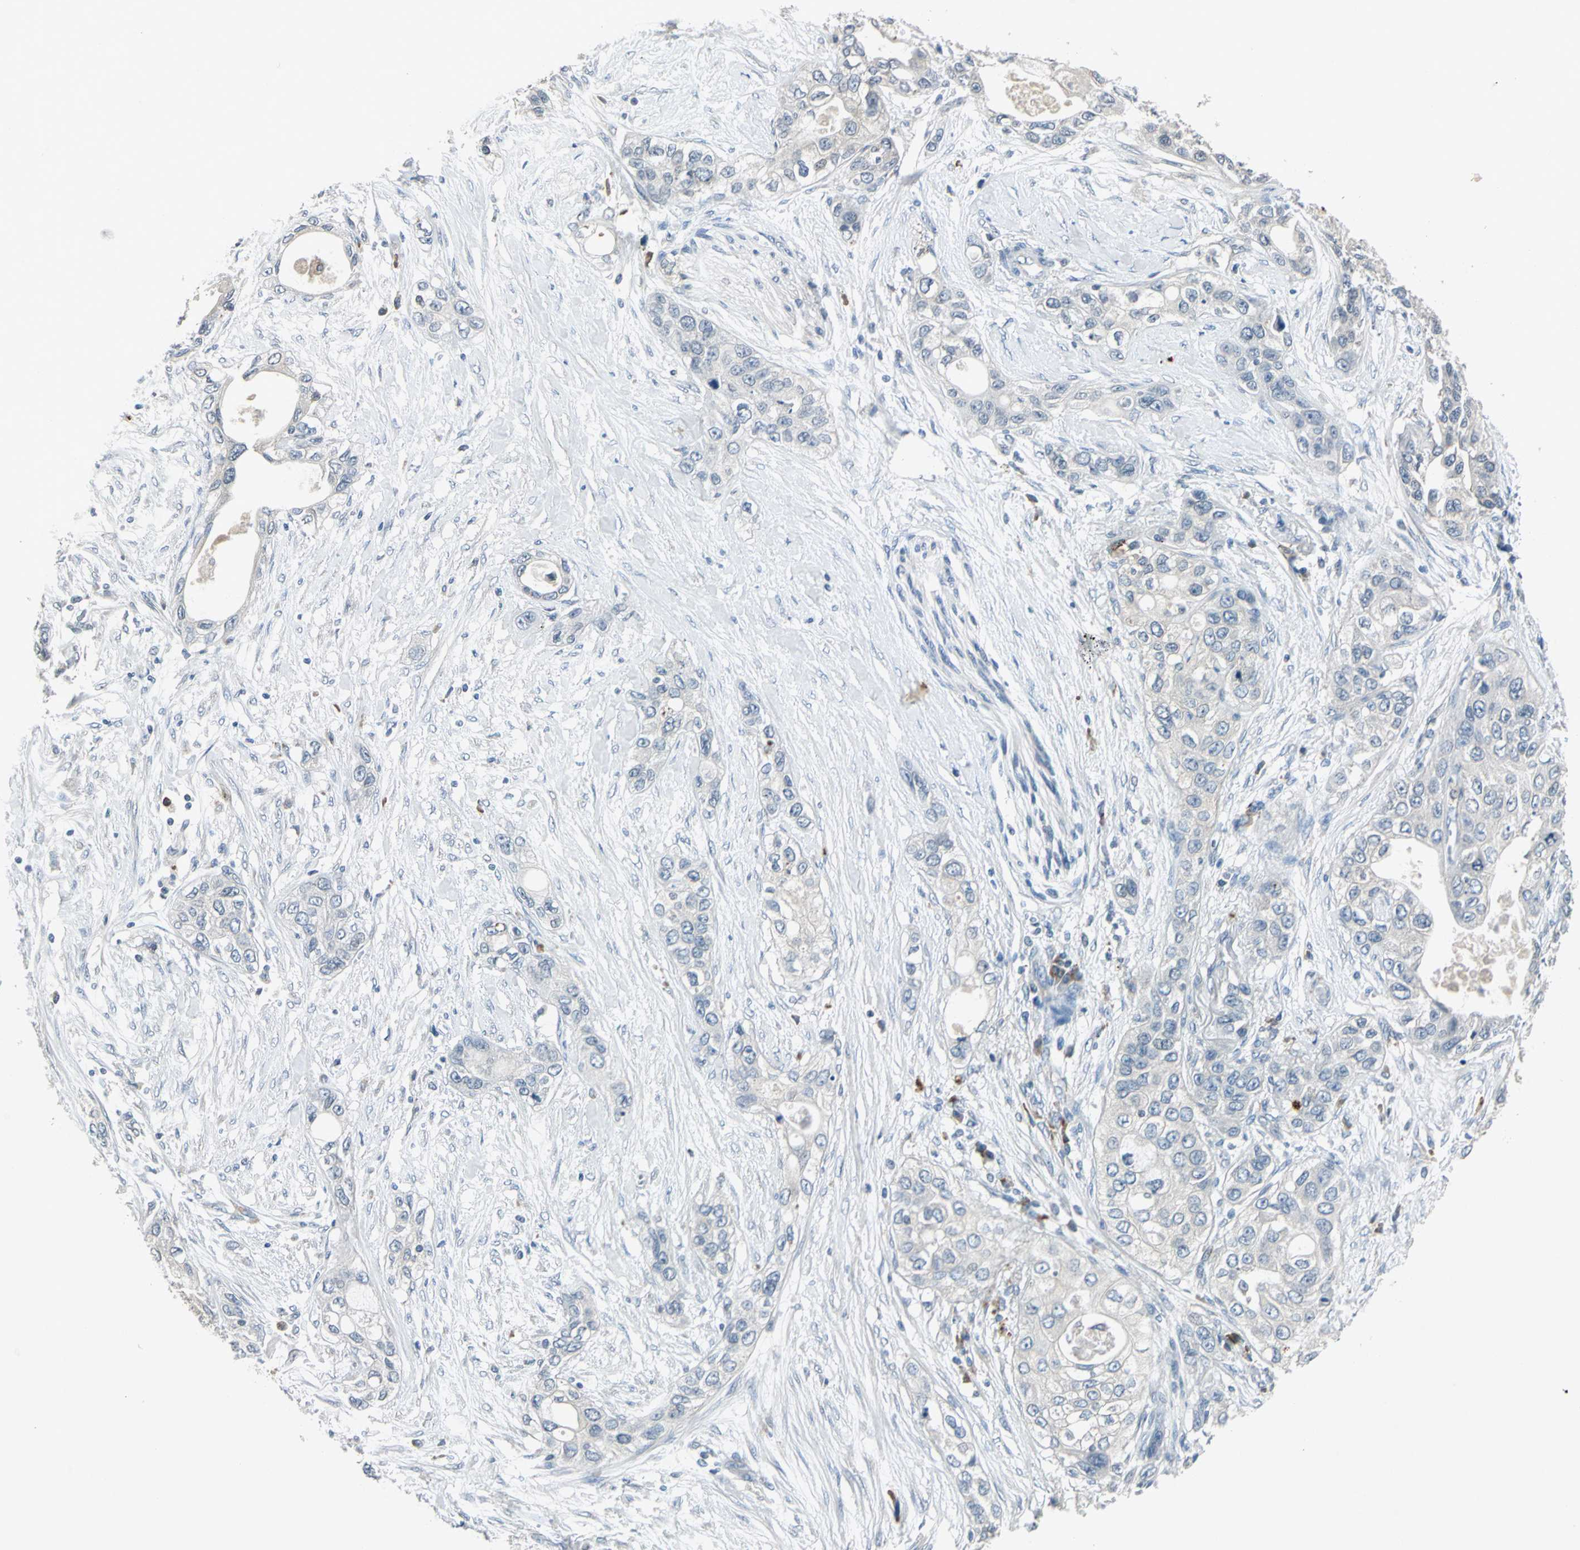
{"staining": {"intensity": "weak", "quantity": "<25%", "location": "cytoplasmic/membranous"}, "tissue": "pancreatic cancer", "cell_type": "Tumor cells", "image_type": "cancer", "snomed": [{"axis": "morphology", "description": "Adenocarcinoma, NOS"}, {"axis": "topography", "description": "Pancreas"}], "caption": "Human adenocarcinoma (pancreatic) stained for a protein using IHC displays no positivity in tumor cells.", "gene": "SLC2A13", "patient": {"sex": "female", "age": 70}}